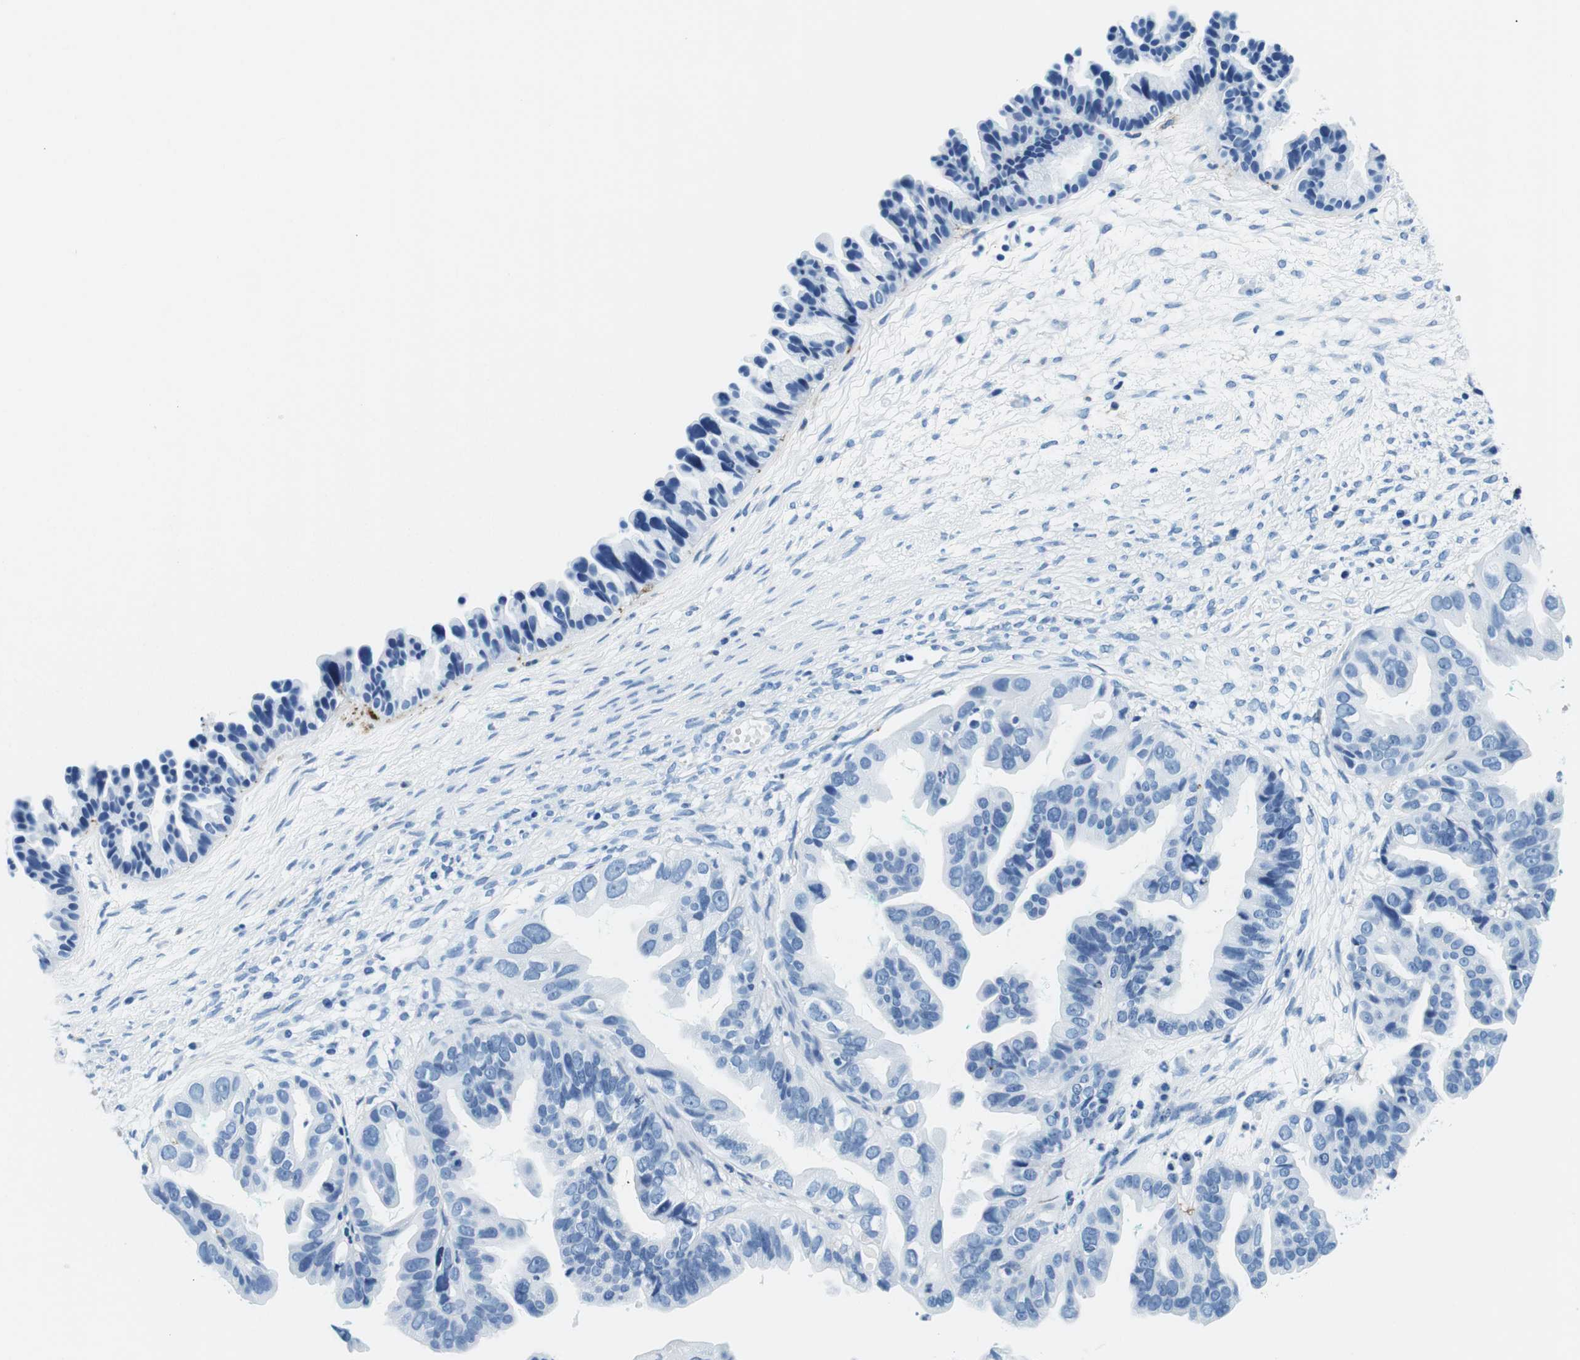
{"staining": {"intensity": "negative", "quantity": "none", "location": "none"}, "tissue": "ovarian cancer", "cell_type": "Tumor cells", "image_type": "cancer", "snomed": [{"axis": "morphology", "description": "Cystadenocarcinoma, serous, NOS"}, {"axis": "topography", "description": "Ovary"}], "caption": "Ovarian cancer stained for a protein using immunohistochemistry (IHC) exhibits no expression tumor cells.", "gene": "HLA-DRB1", "patient": {"sex": "female", "age": 56}}